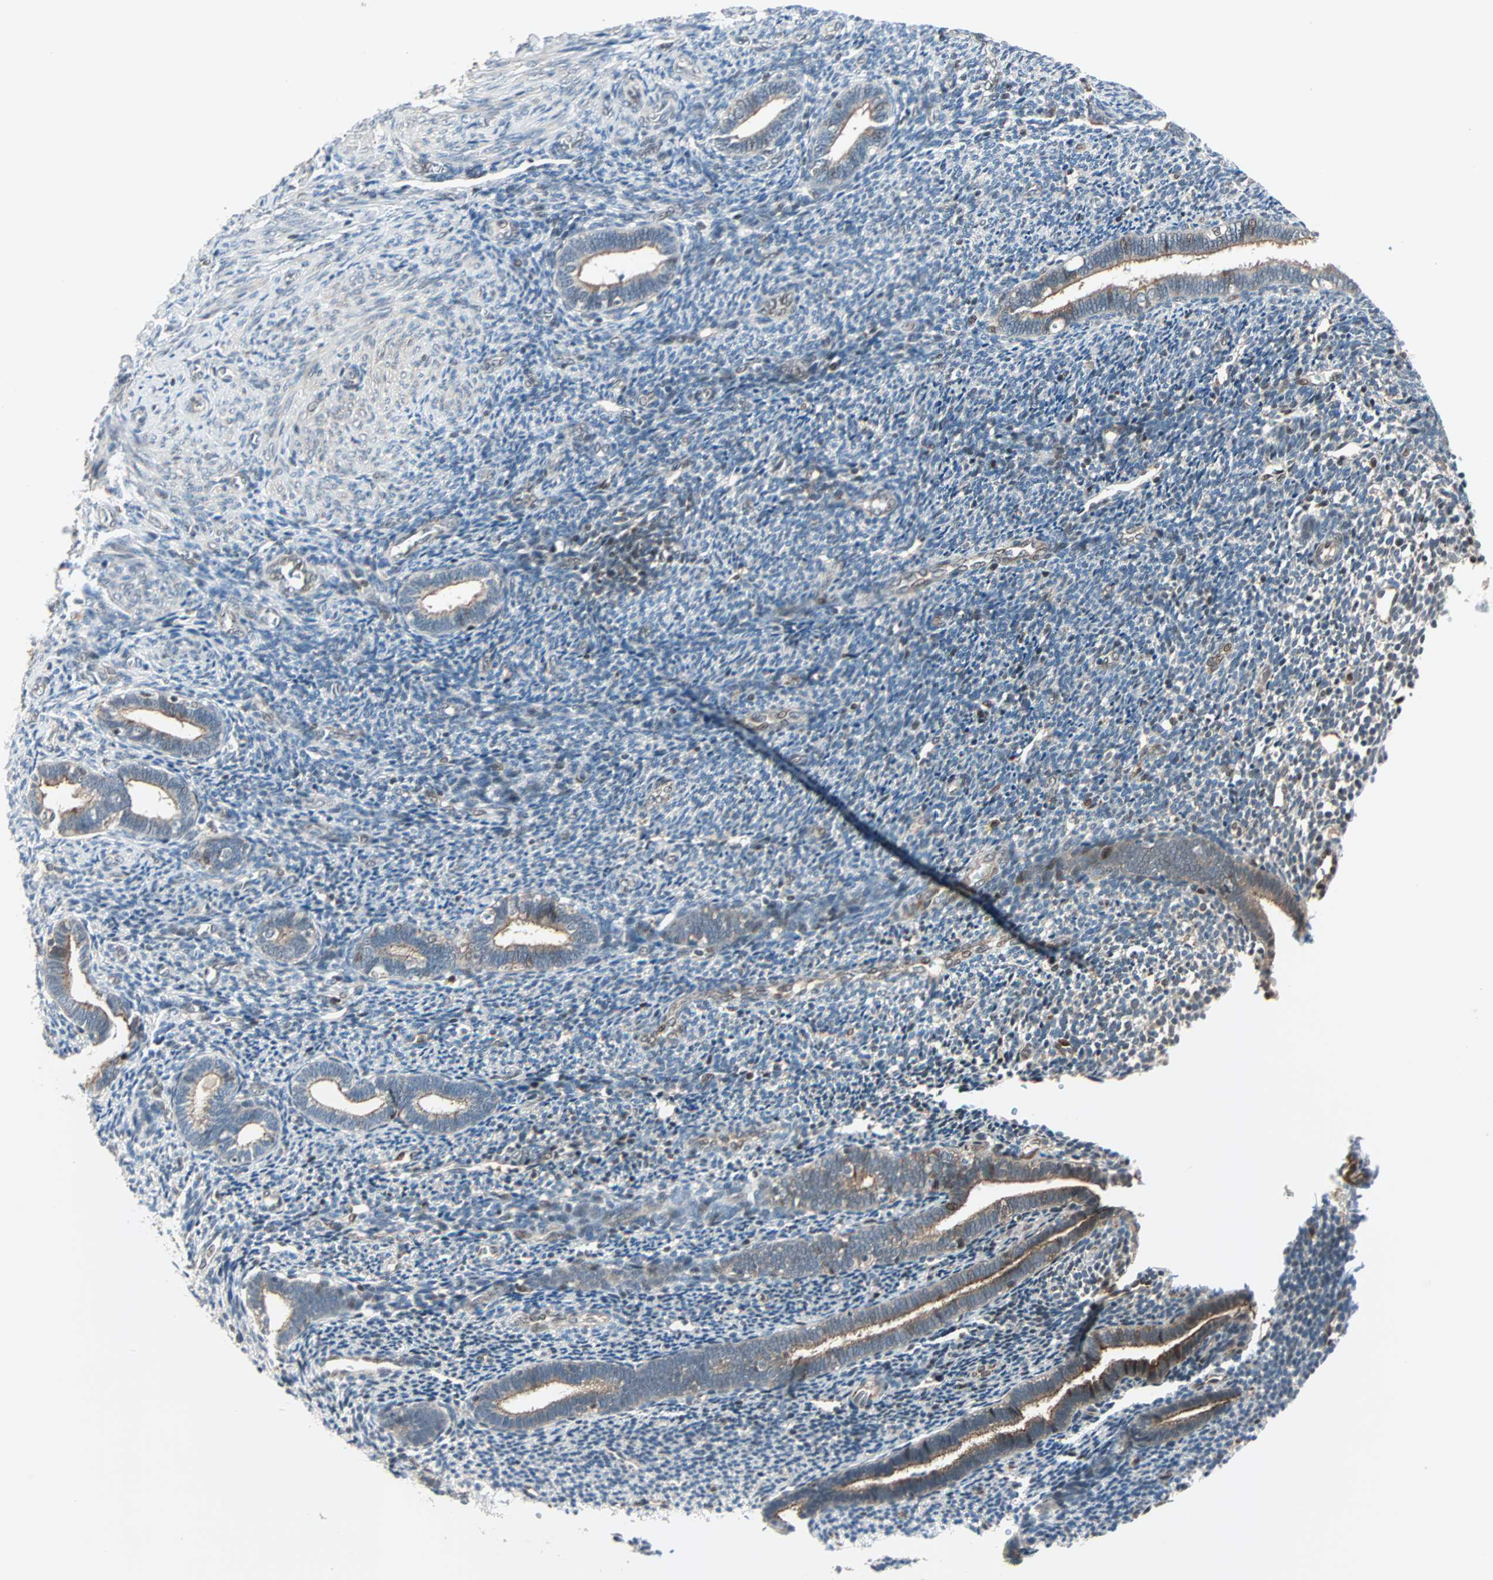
{"staining": {"intensity": "moderate", "quantity": "<25%", "location": "cytoplasmic/membranous"}, "tissue": "endometrium", "cell_type": "Cells in endometrial stroma", "image_type": "normal", "snomed": [{"axis": "morphology", "description": "Normal tissue, NOS"}, {"axis": "topography", "description": "Endometrium"}], "caption": "Immunohistochemical staining of normal endometrium demonstrates moderate cytoplasmic/membranous protein expression in about <25% of cells in endometrial stroma.", "gene": "CBX4", "patient": {"sex": "female", "age": 27}}